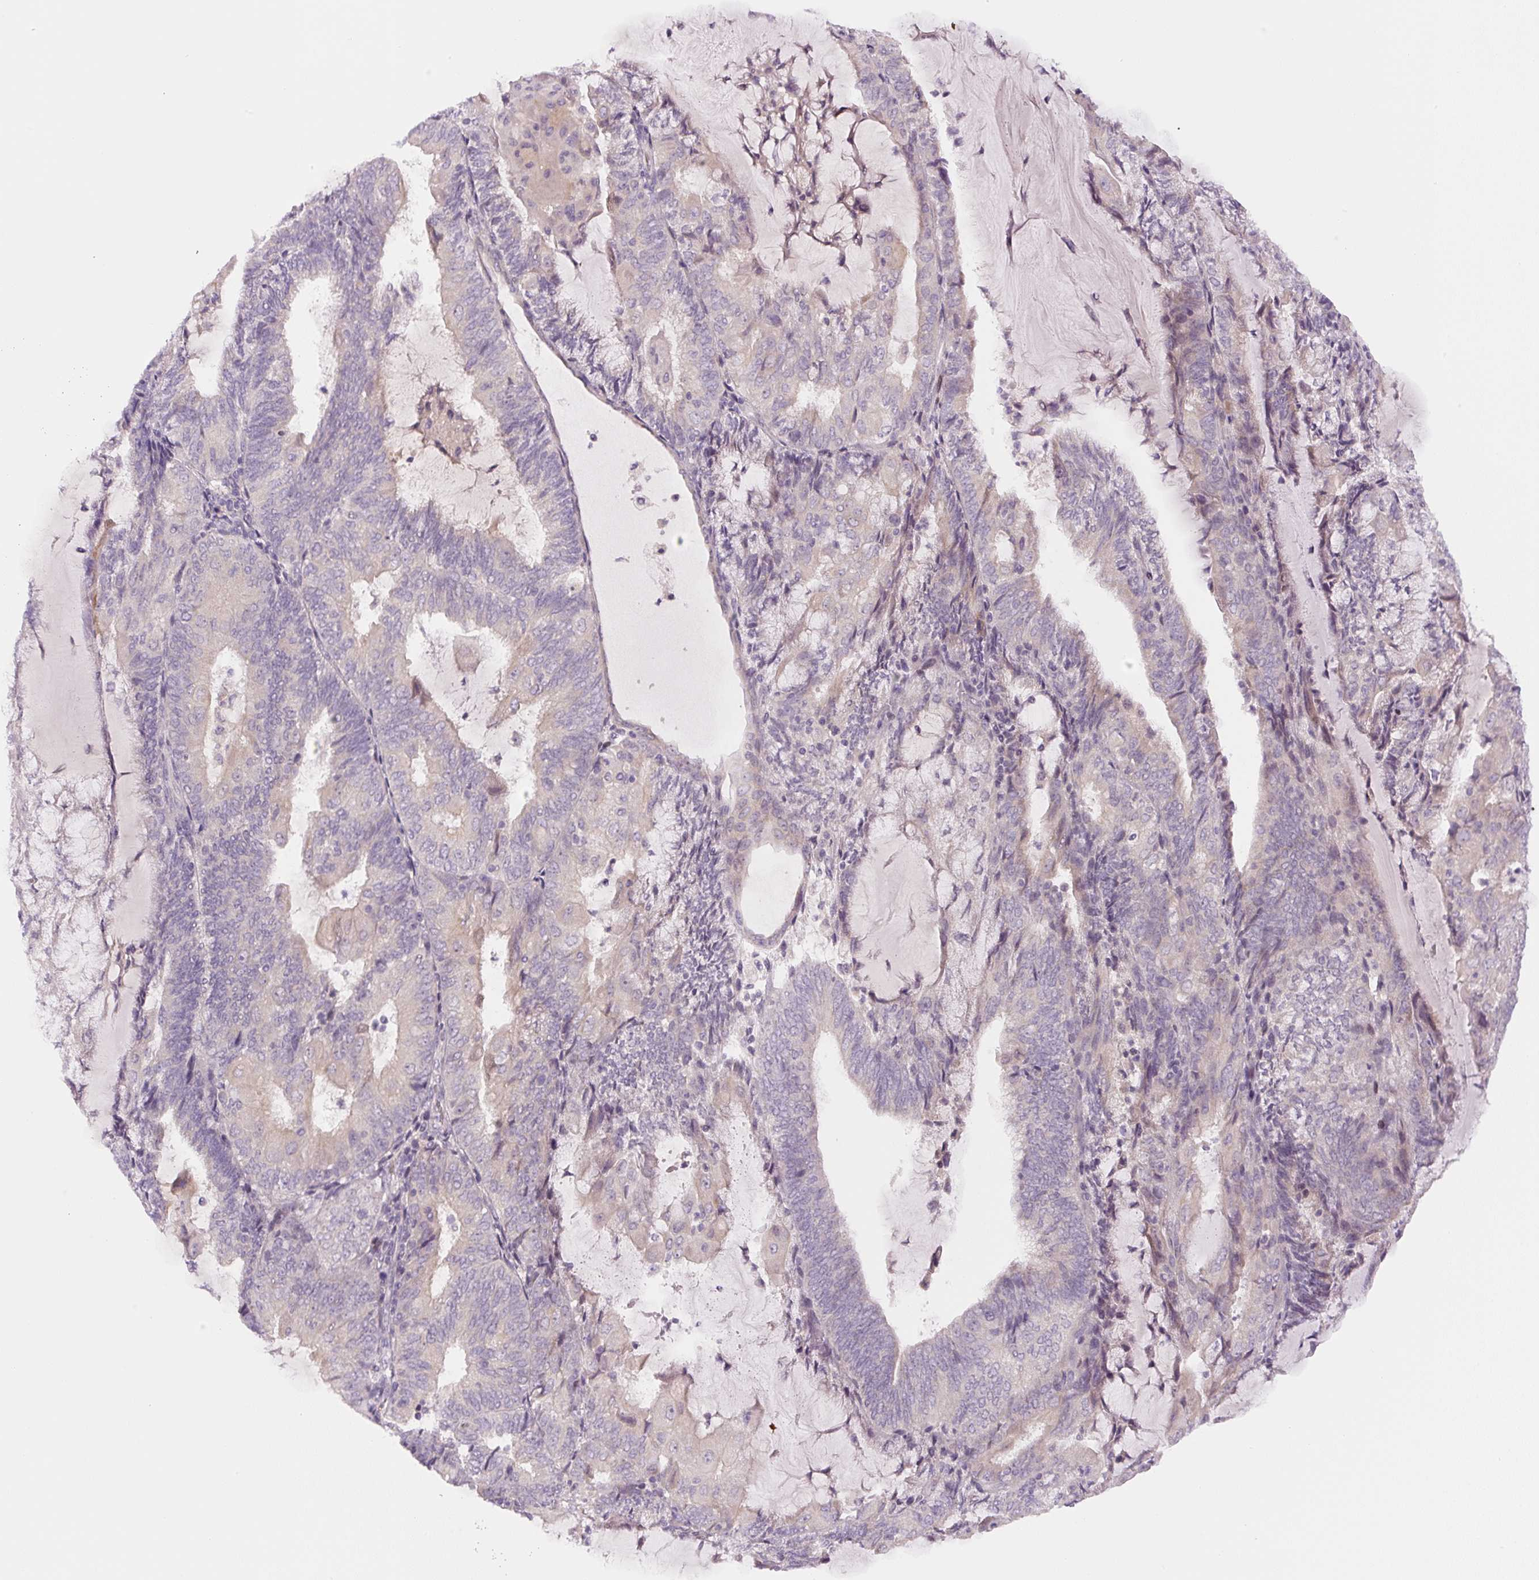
{"staining": {"intensity": "negative", "quantity": "none", "location": "none"}, "tissue": "endometrial cancer", "cell_type": "Tumor cells", "image_type": "cancer", "snomed": [{"axis": "morphology", "description": "Adenocarcinoma, NOS"}, {"axis": "topography", "description": "Endometrium"}], "caption": "This is an IHC image of endometrial adenocarcinoma. There is no expression in tumor cells.", "gene": "YIF1B", "patient": {"sex": "female", "age": 81}}